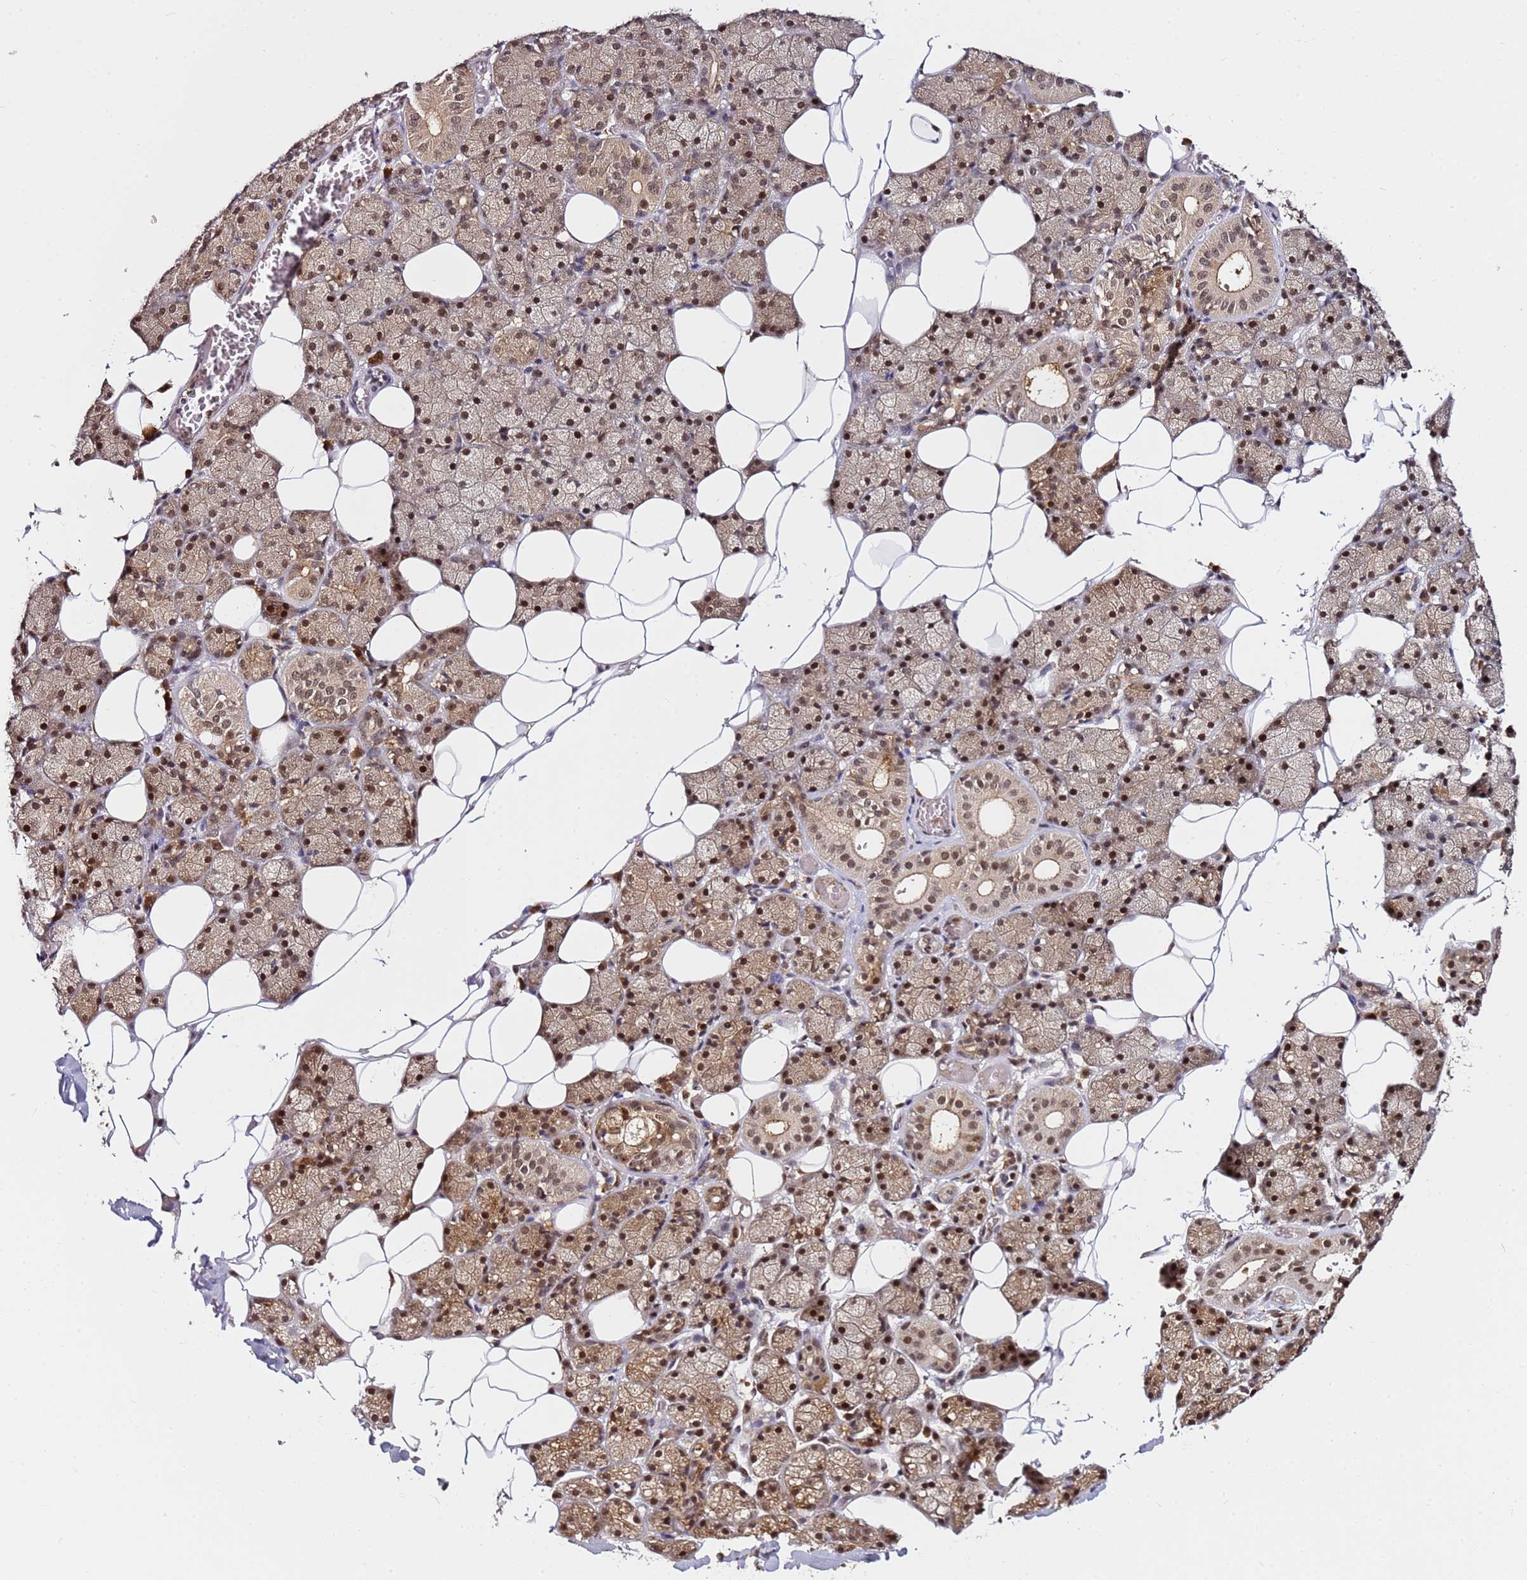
{"staining": {"intensity": "moderate", "quantity": ">75%", "location": "cytoplasmic/membranous,nuclear"}, "tissue": "salivary gland", "cell_type": "Glandular cells", "image_type": "normal", "snomed": [{"axis": "morphology", "description": "Normal tissue, NOS"}, {"axis": "topography", "description": "Salivary gland"}], "caption": "Salivary gland stained for a protein reveals moderate cytoplasmic/membranous,nuclear positivity in glandular cells. The staining was performed using DAB (3,3'-diaminobenzidine), with brown indicating positive protein expression. Nuclei are stained blue with hematoxylin.", "gene": "RGS18", "patient": {"sex": "female", "age": 33}}